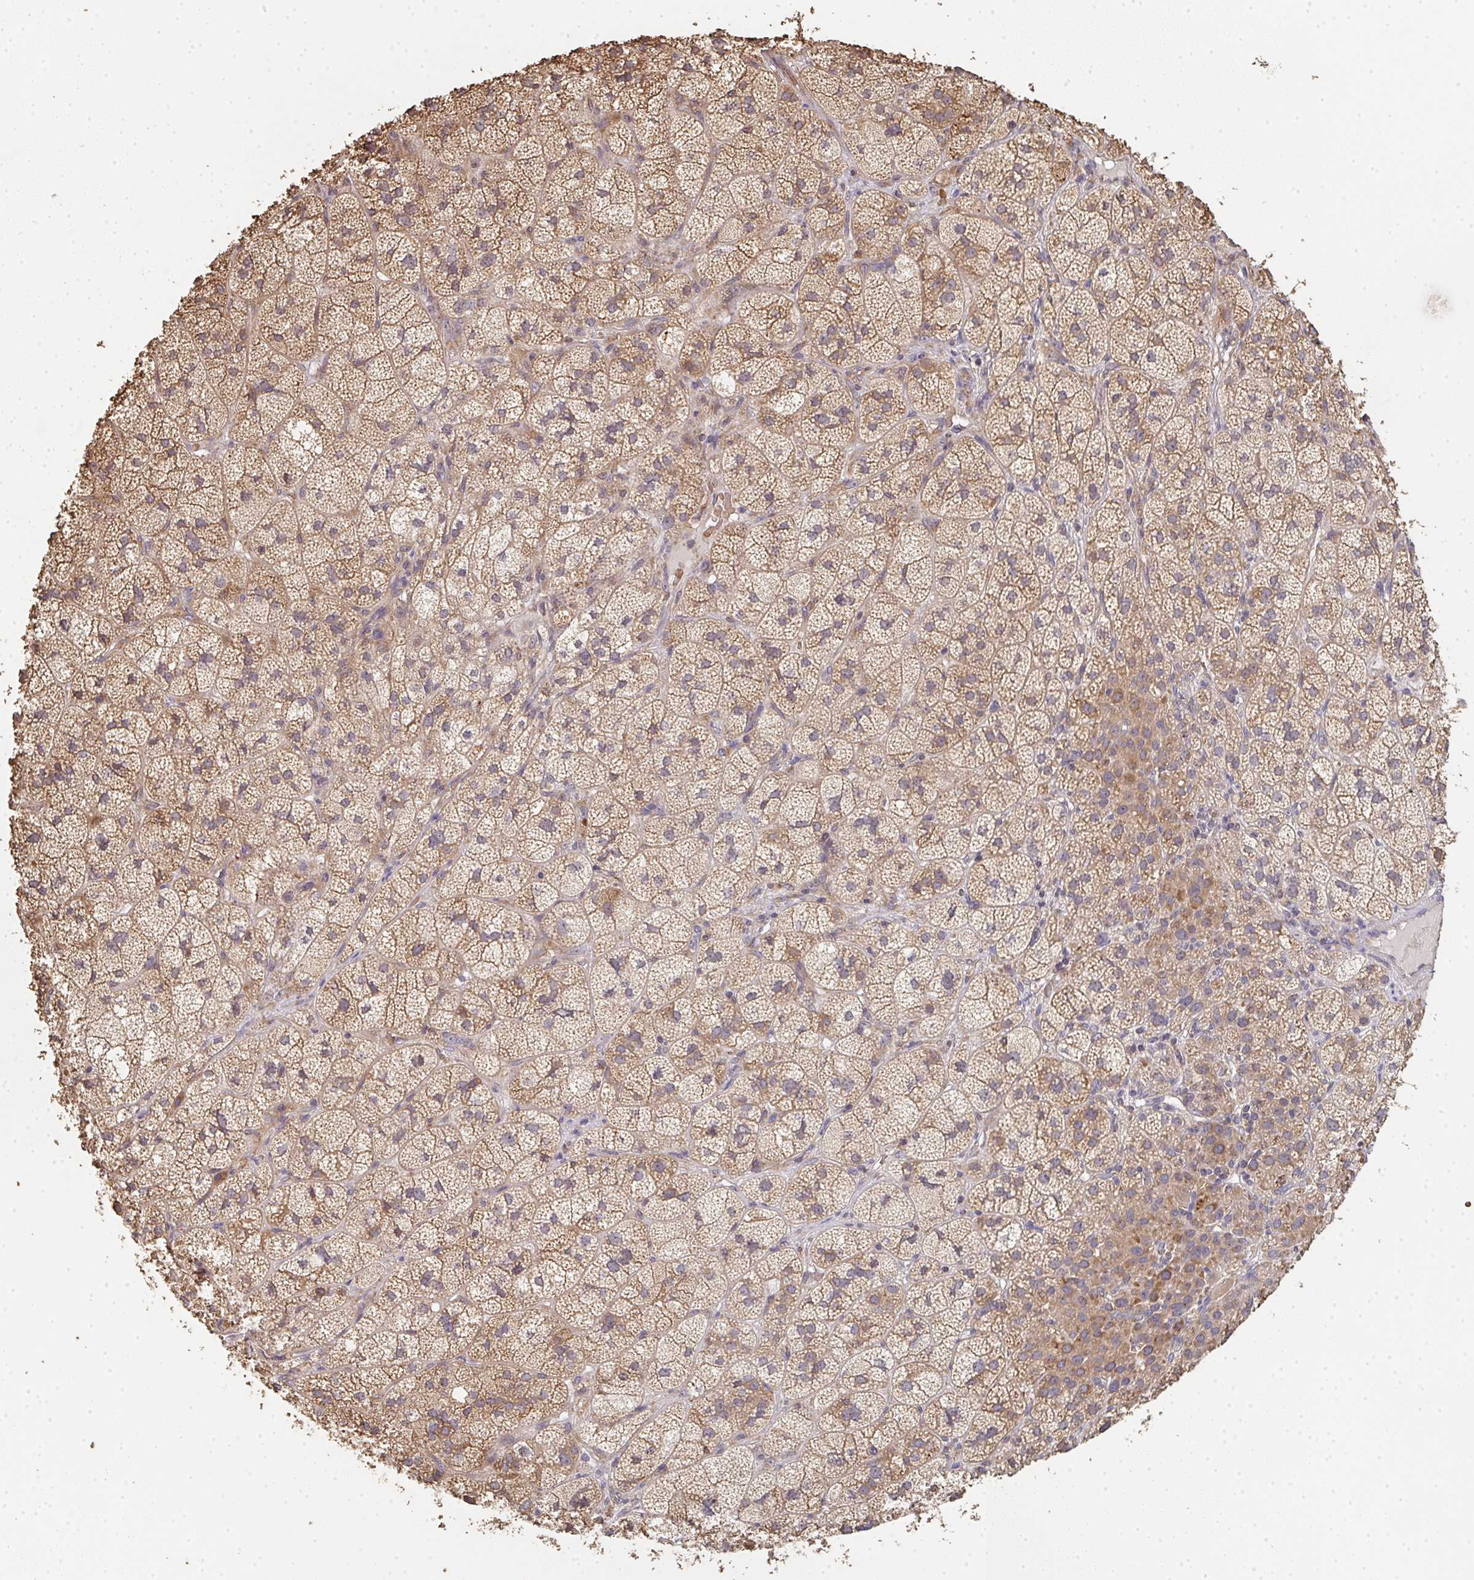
{"staining": {"intensity": "moderate", "quantity": ">75%", "location": "cytoplasmic/membranous"}, "tissue": "adrenal gland", "cell_type": "Glandular cells", "image_type": "normal", "snomed": [{"axis": "morphology", "description": "Normal tissue, NOS"}, {"axis": "topography", "description": "Adrenal gland"}], "caption": "An image of human adrenal gland stained for a protein reveals moderate cytoplasmic/membranous brown staining in glandular cells.", "gene": "POLG", "patient": {"sex": "female", "age": 60}}